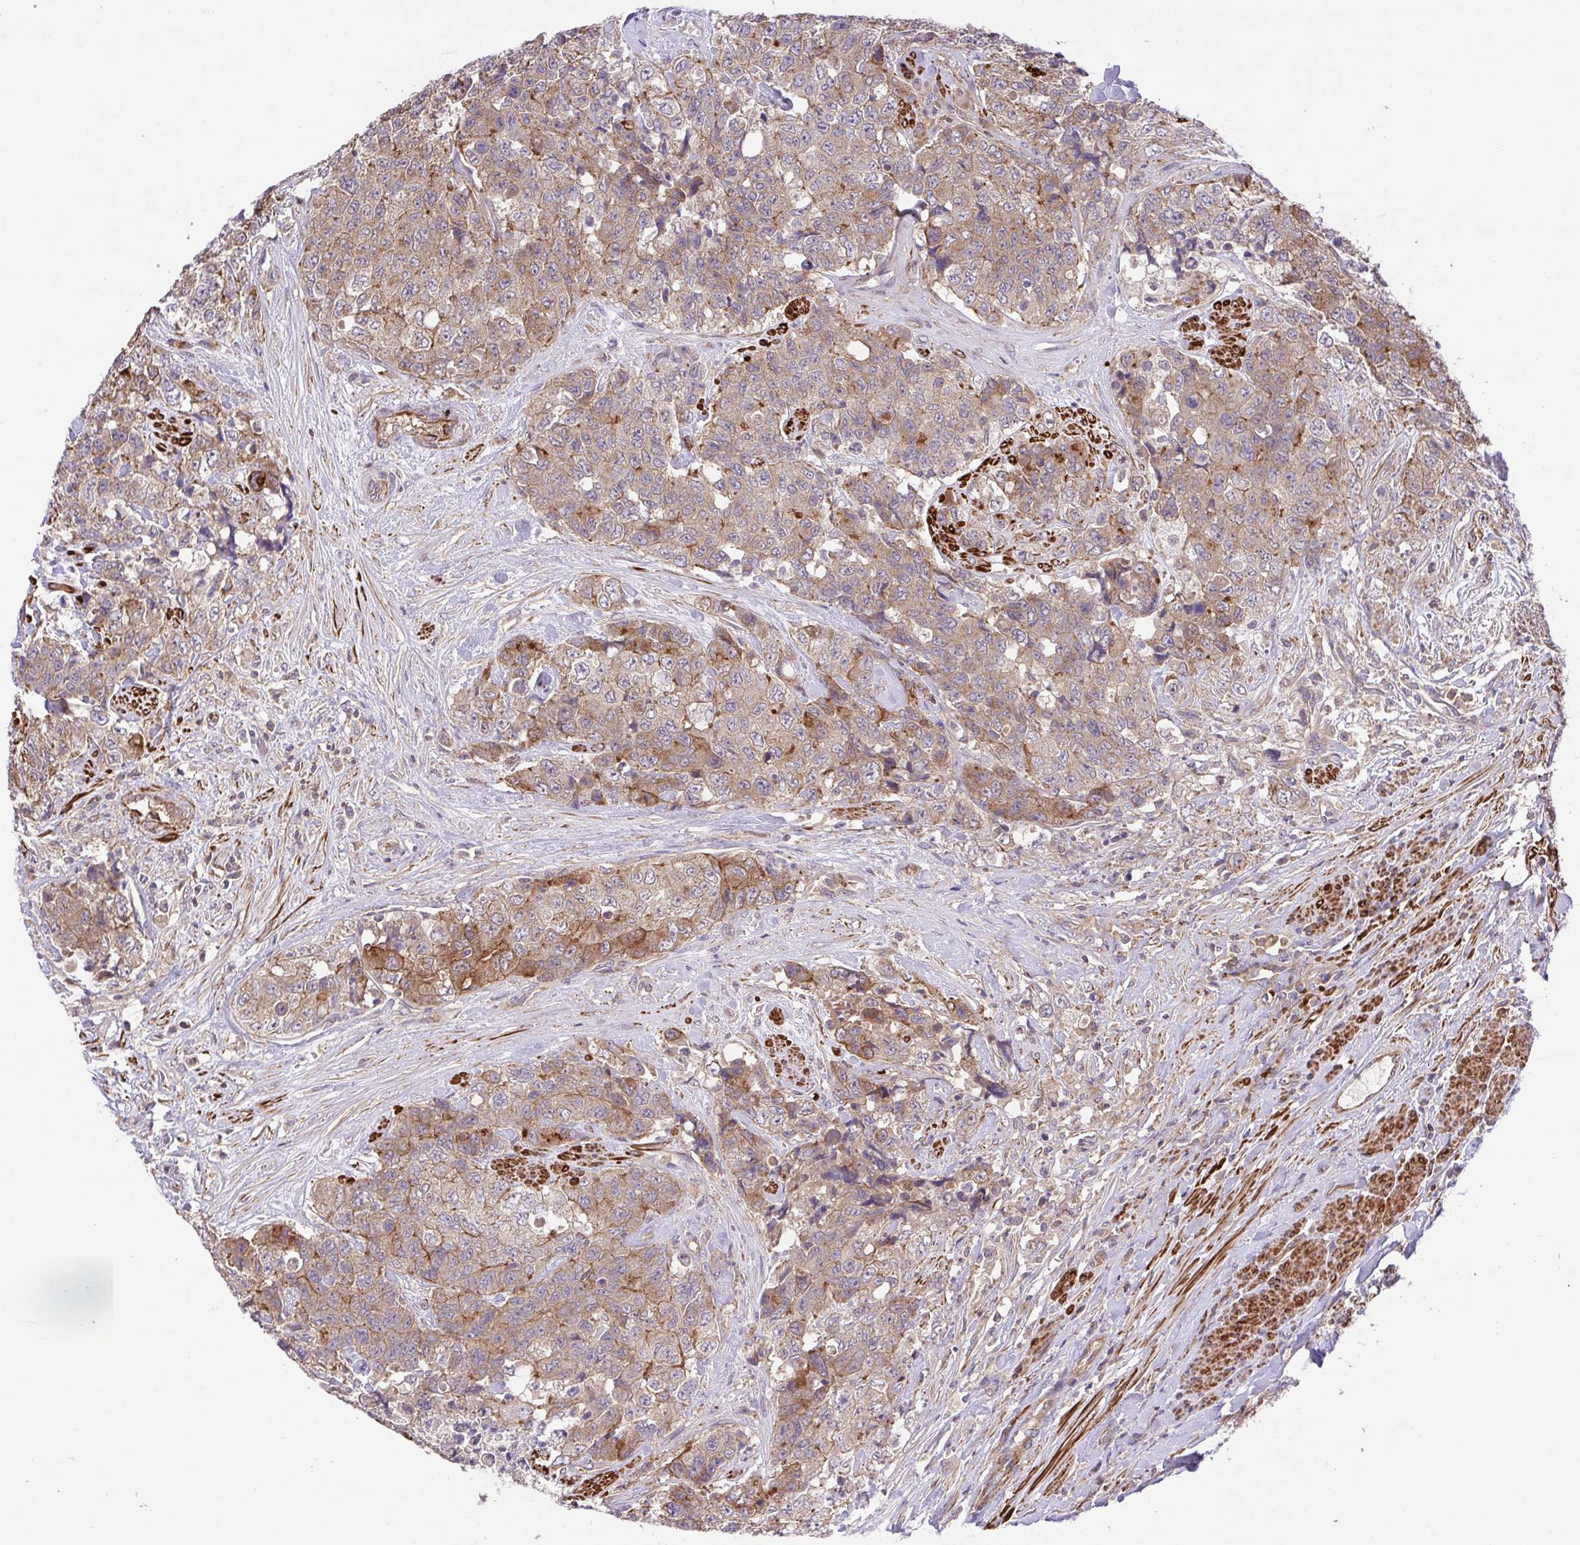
{"staining": {"intensity": "weak", "quantity": ">75%", "location": "cytoplasmic/membranous"}, "tissue": "urothelial cancer", "cell_type": "Tumor cells", "image_type": "cancer", "snomed": [{"axis": "morphology", "description": "Urothelial carcinoma, High grade"}, {"axis": "topography", "description": "Urinary bladder"}], "caption": "Weak cytoplasmic/membranous staining for a protein is identified in approximately >75% of tumor cells of urothelial cancer using IHC.", "gene": "IDE", "patient": {"sex": "female", "age": 78}}